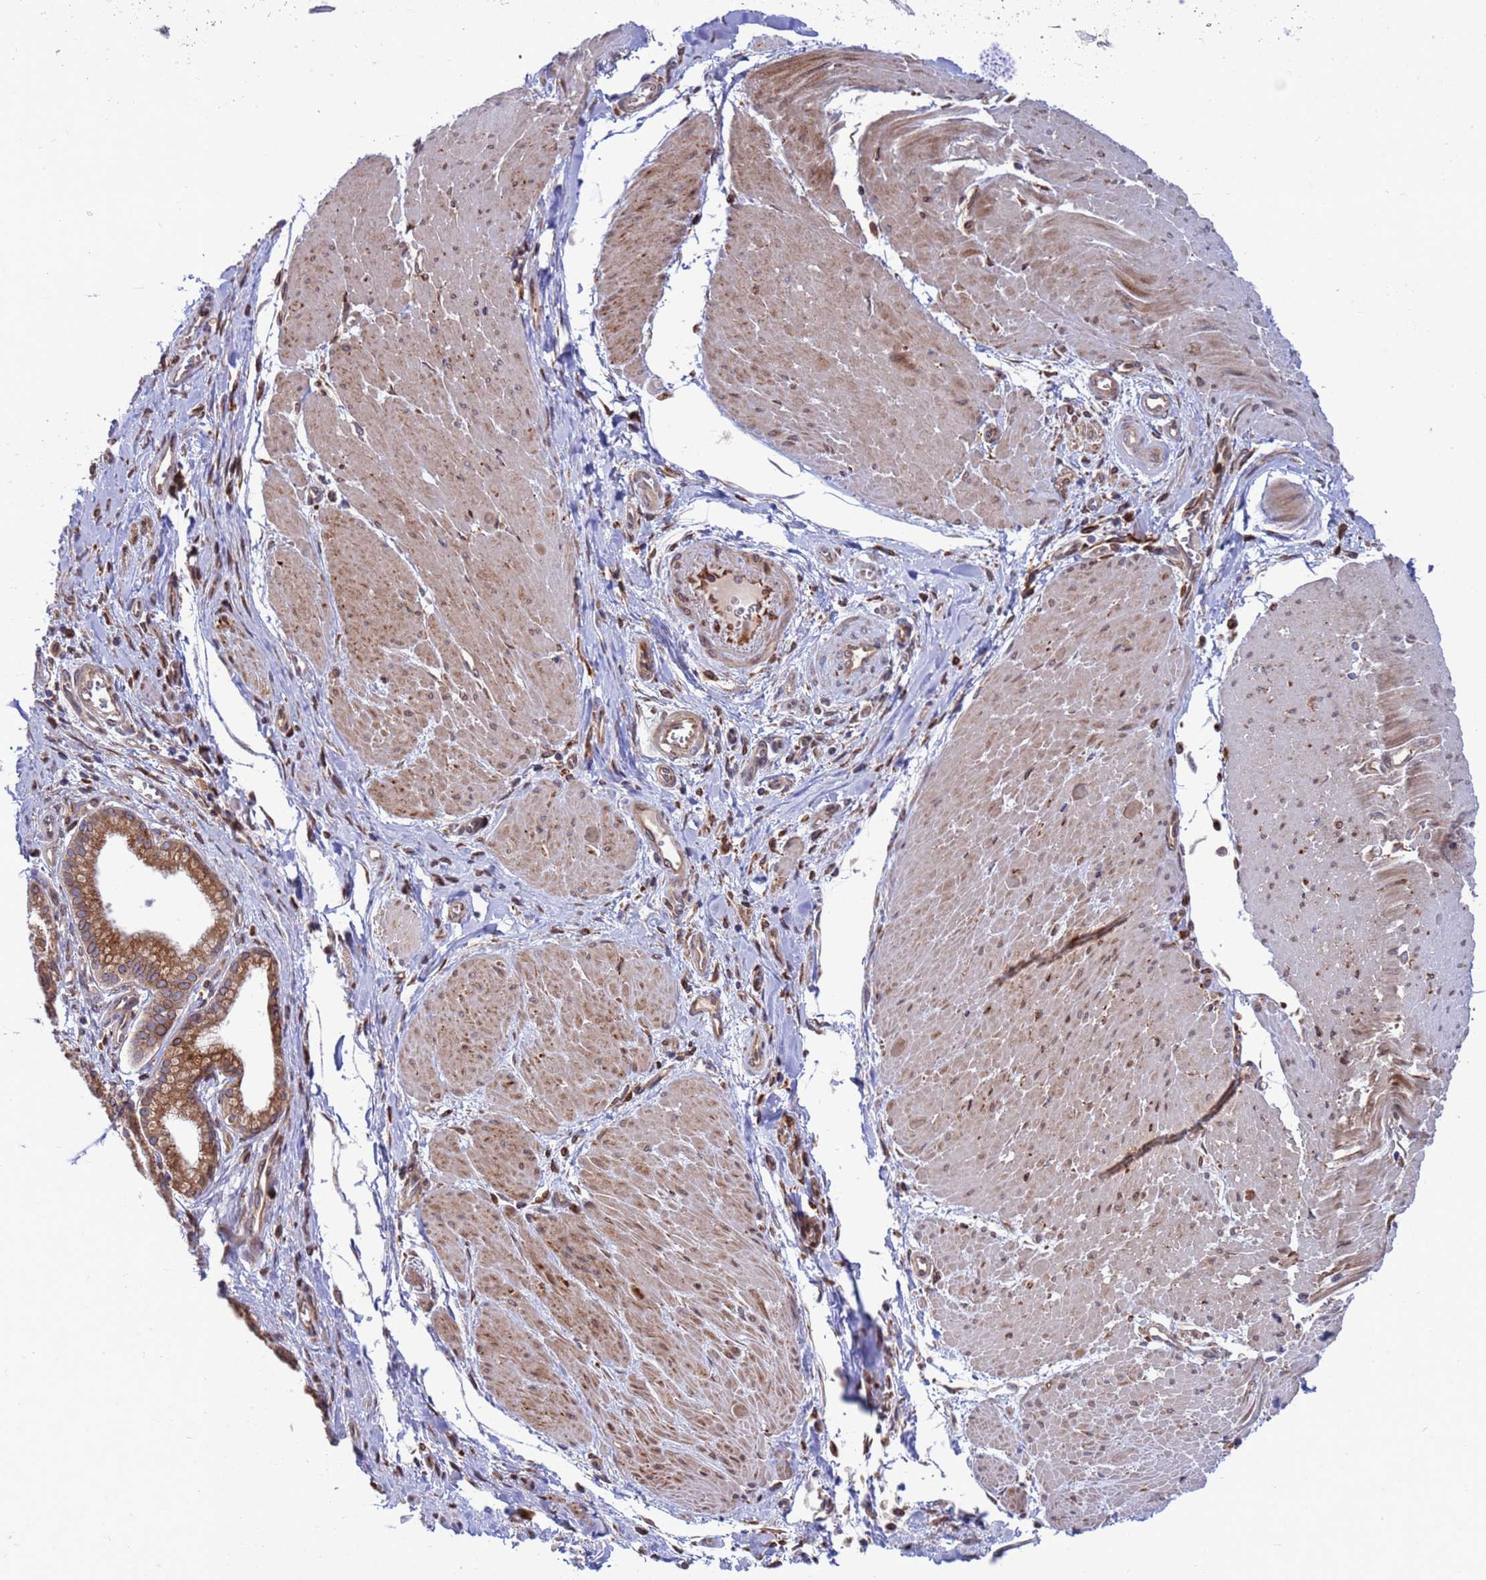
{"staining": {"intensity": "moderate", "quantity": ">75%", "location": "cytoplasmic/membranous"}, "tissue": "pancreatic cancer", "cell_type": "Tumor cells", "image_type": "cancer", "snomed": [{"axis": "morphology", "description": "Adenocarcinoma, NOS"}, {"axis": "topography", "description": "Pancreas"}], "caption": "Moderate cytoplasmic/membranous positivity for a protein is appreciated in about >75% of tumor cells of pancreatic cancer using IHC.", "gene": "RAPGEF4", "patient": {"sex": "male", "age": 78}}